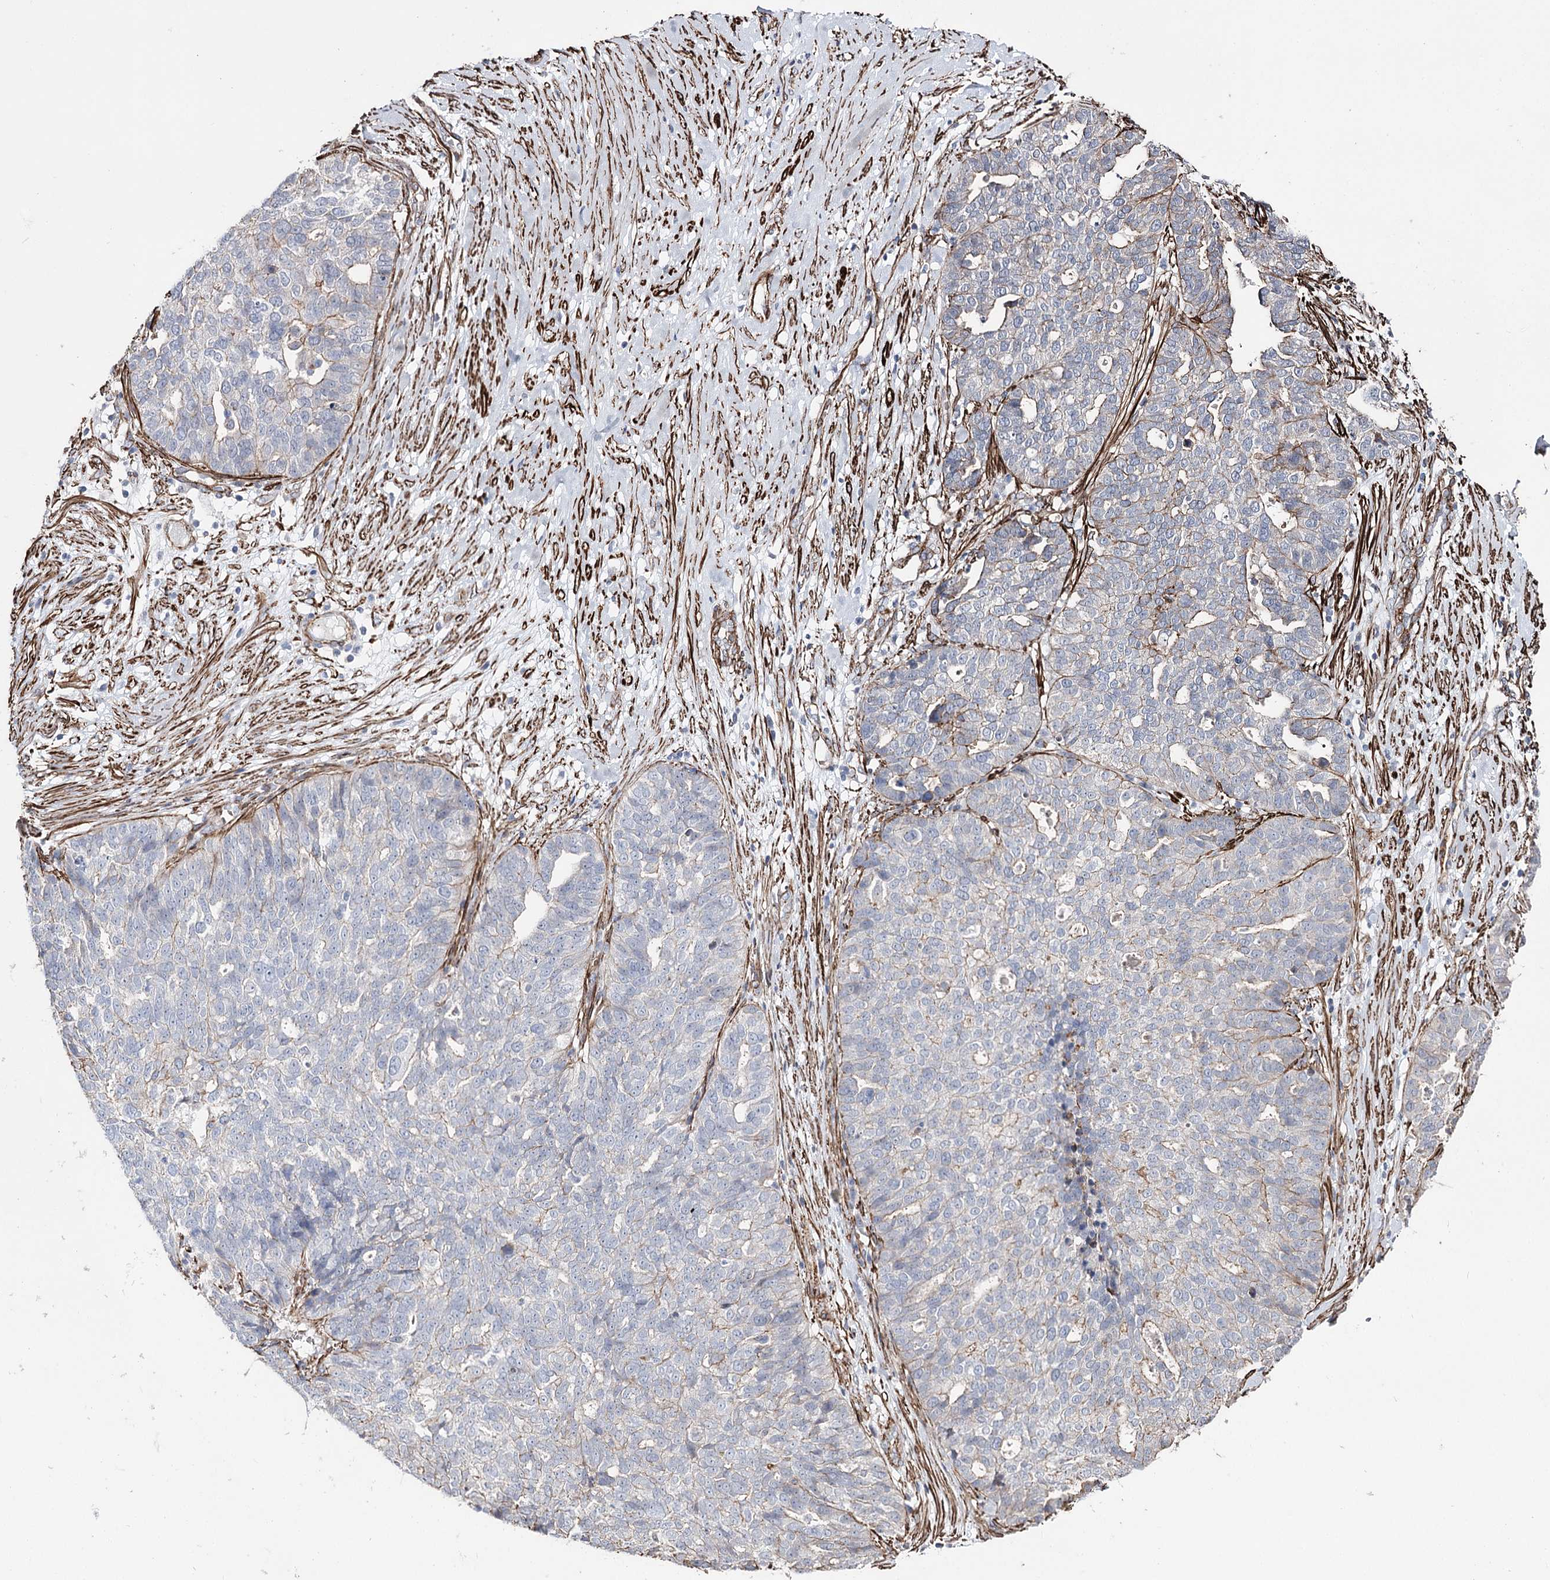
{"staining": {"intensity": "weak", "quantity": "<25%", "location": "cytoplasmic/membranous"}, "tissue": "ovarian cancer", "cell_type": "Tumor cells", "image_type": "cancer", "snomed": [{"axis": "morphology", "description": "Cystadenocarcinoma, serous, NOS"}, {"axis": "topography", "description": "Ovary"}], "caption": "The IHC micrograph has no significant staining in tumor cells of ovarian serous cystadenocarcinoma tissue.", "gene": "ARHGAP20", "patient": {"sex": "female", "age": 59}}